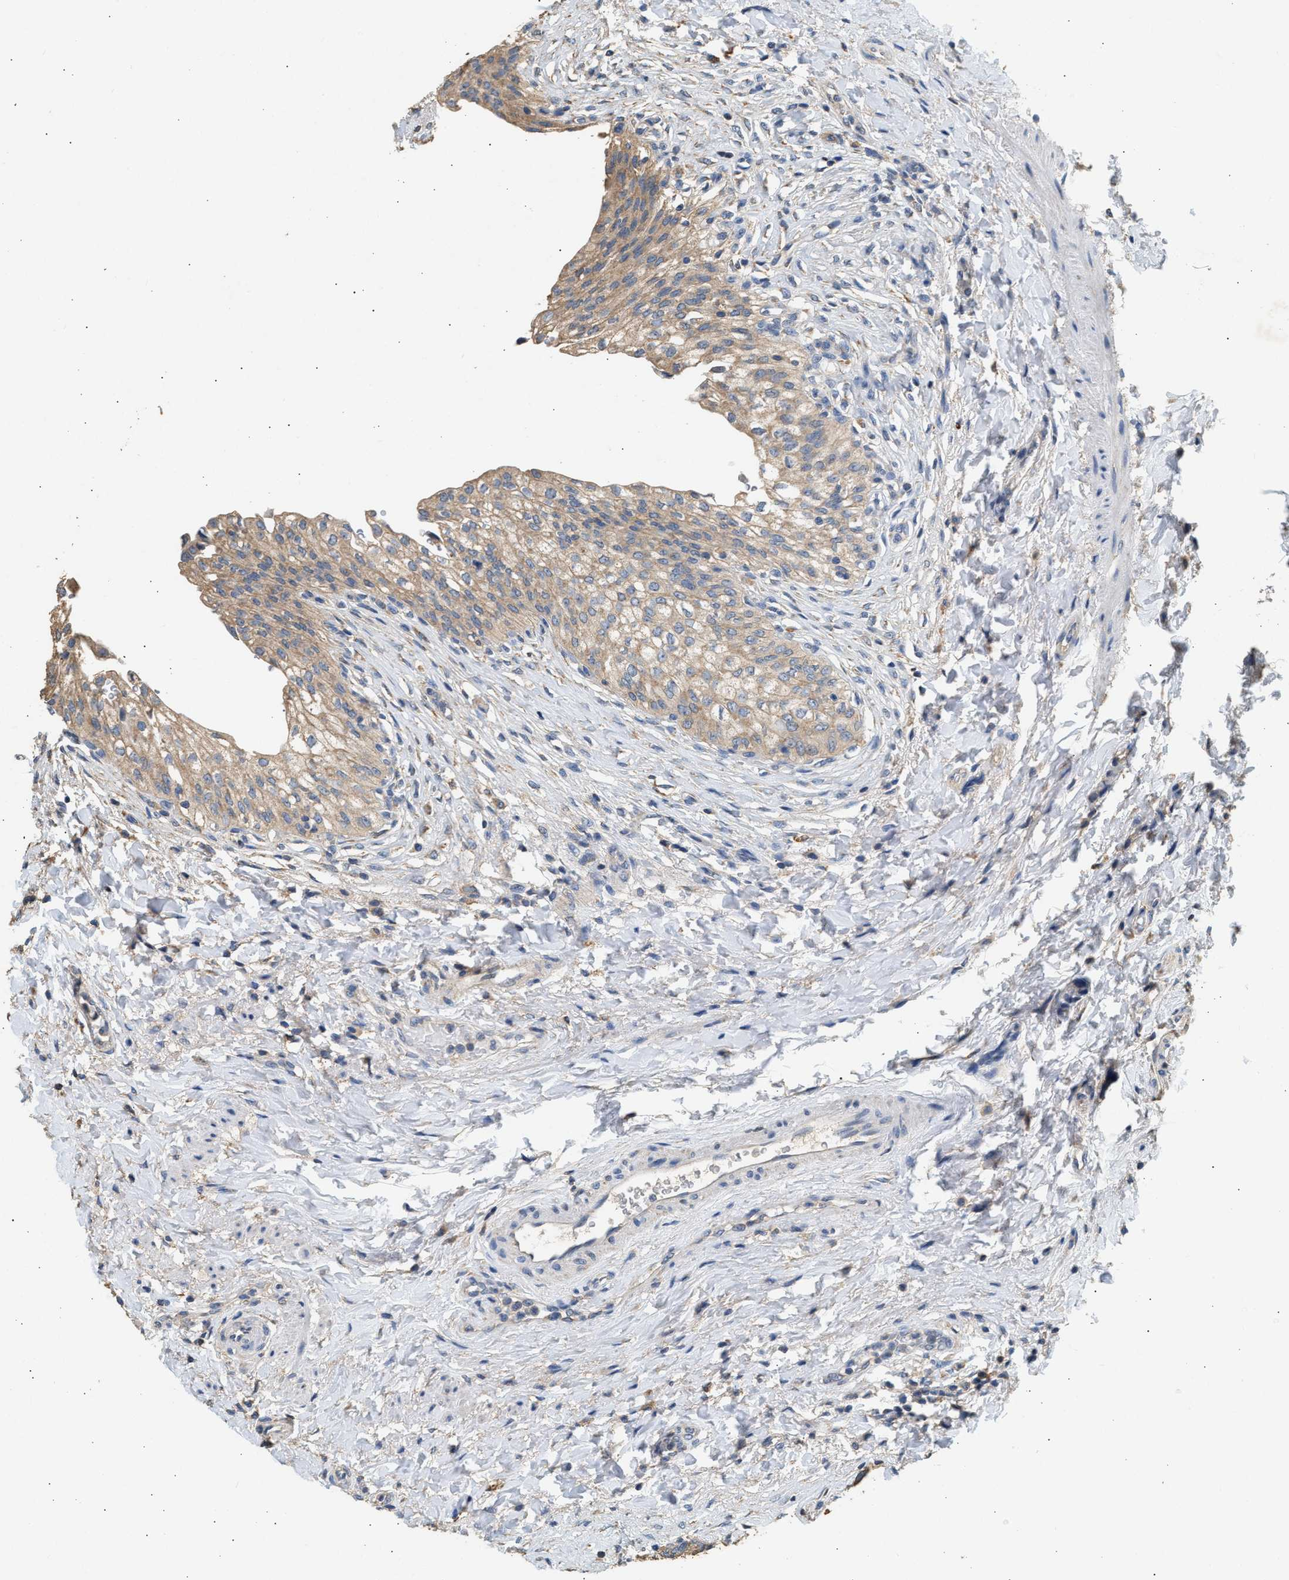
{"staining": {"intensity": "moderate", "quantity": ">75%", "location": "cytoplasmic/membranous"}, "tissue": "urinary bladder", "cell_type": "Urothelial cells", "image_type": "normal", "snomed": [{"axis": "morphology", "description": "Urothelial carcinoma, High grade"}, {"axis": "topography", "description": "Urinary bladder"}], "caption": "Protein expression by immunohistochemistry displays moderate cytoplasmic/membranous expression in about >75% of urothelial cells in normal urinary bladder.", "gene": "WDR31", "patient": {"sex": "male", "age": 46}}